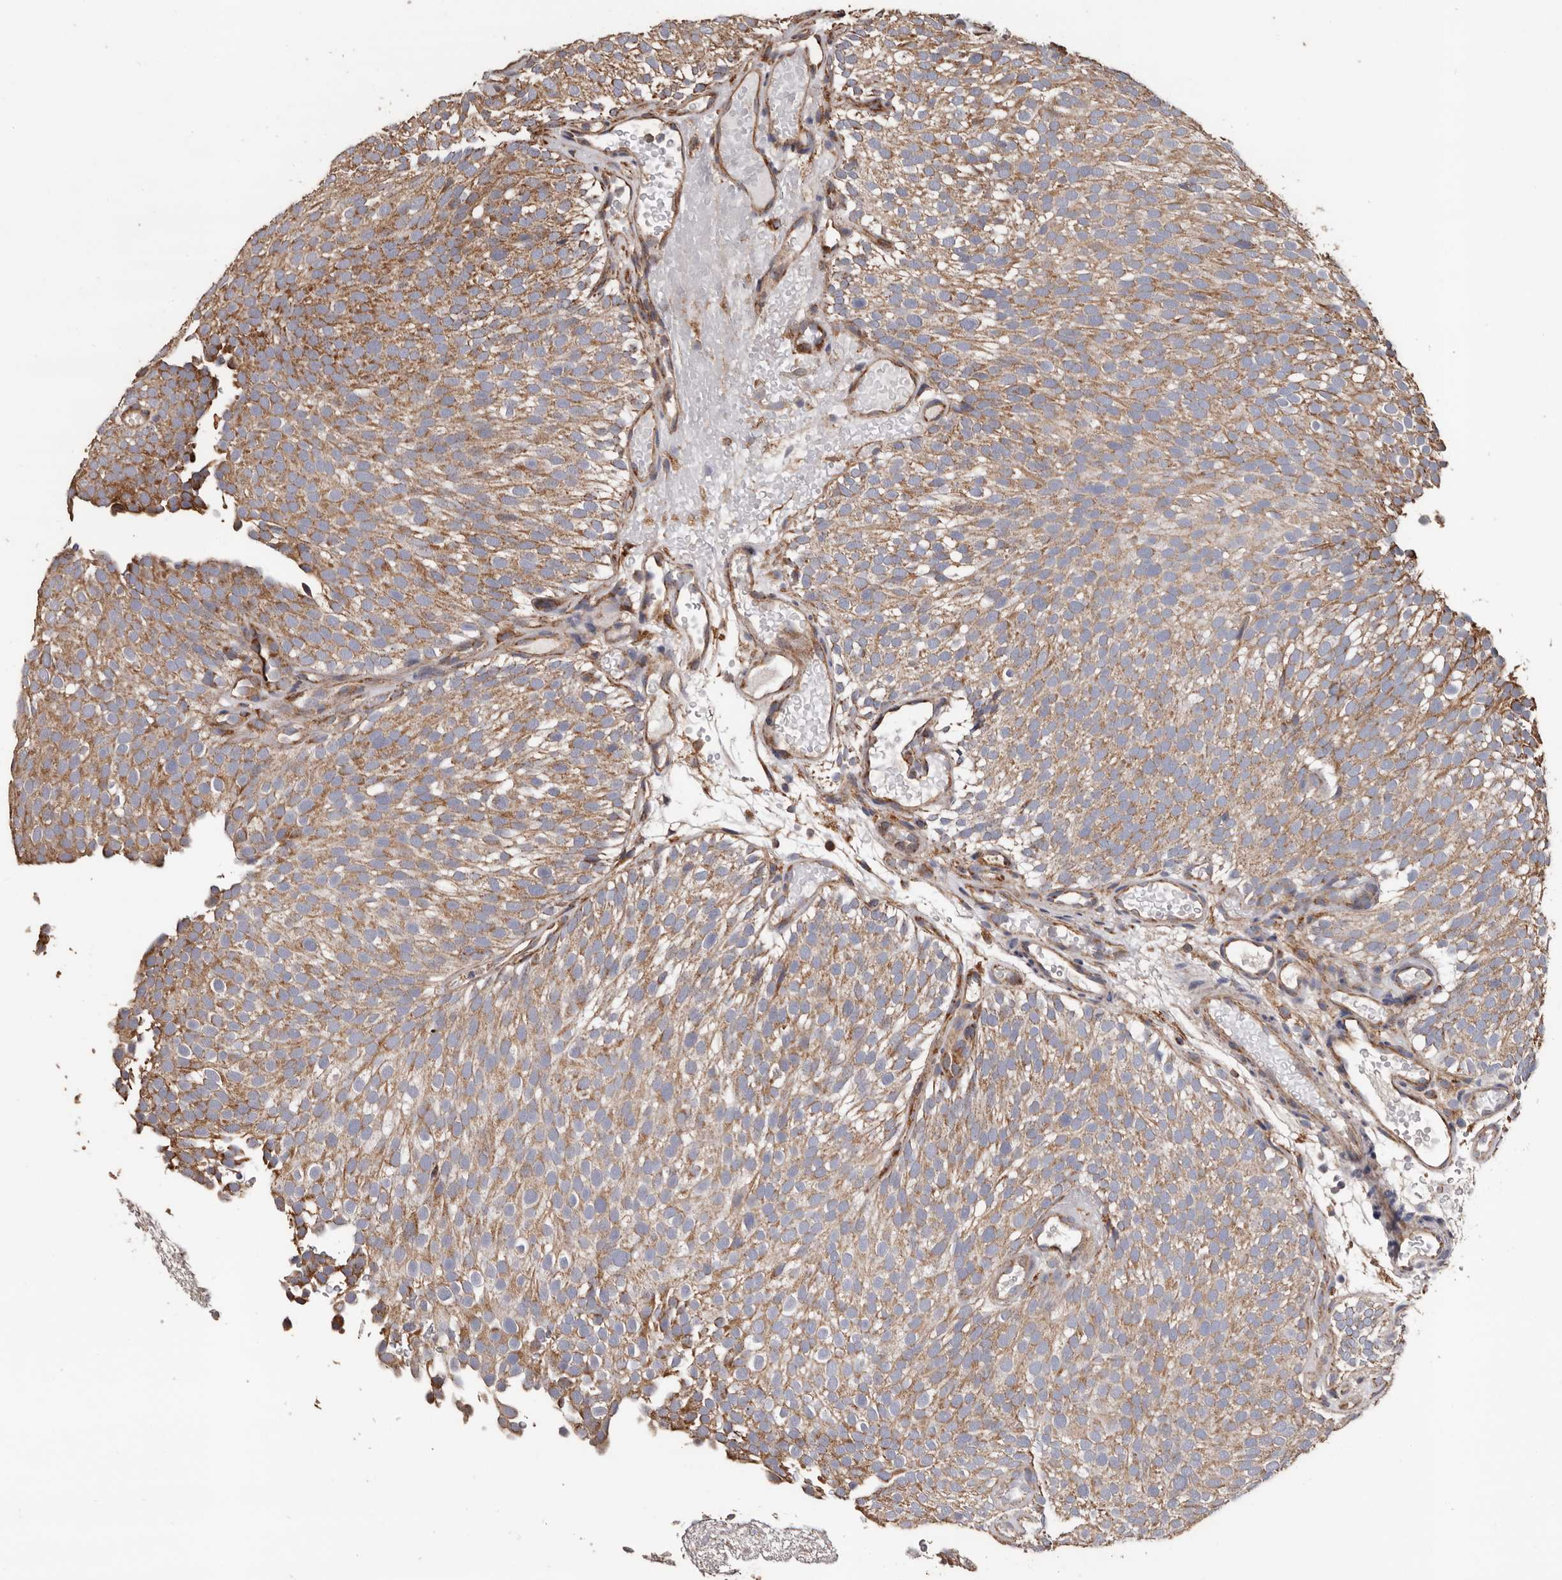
{"staining": {"intensity": "moderate", "quantity": ">75%", "location": "cytoplasmic/membranous"}, "tissue": "urothelial cancer", "cell_type": "Tumor cells", "image_type": "cancer", "snomed": [{"axis": "morphology", "description": "Urothelial carcinoma, Low grade"}, {"axis": "topography", "description": "Urinary bladder"}], "caption": "High-magnification brightfield microscopy of urothelial cancer stained with DAB (brown) and counterstained with hematoxylin (blue). tumor cells exhibit moderate cytoplasmic/membranous expression is present in about>75% of cells. Nuclei are stained in blue.", "gene": "OSGIN2", "patient": {"sex": "male", "age": 78}}